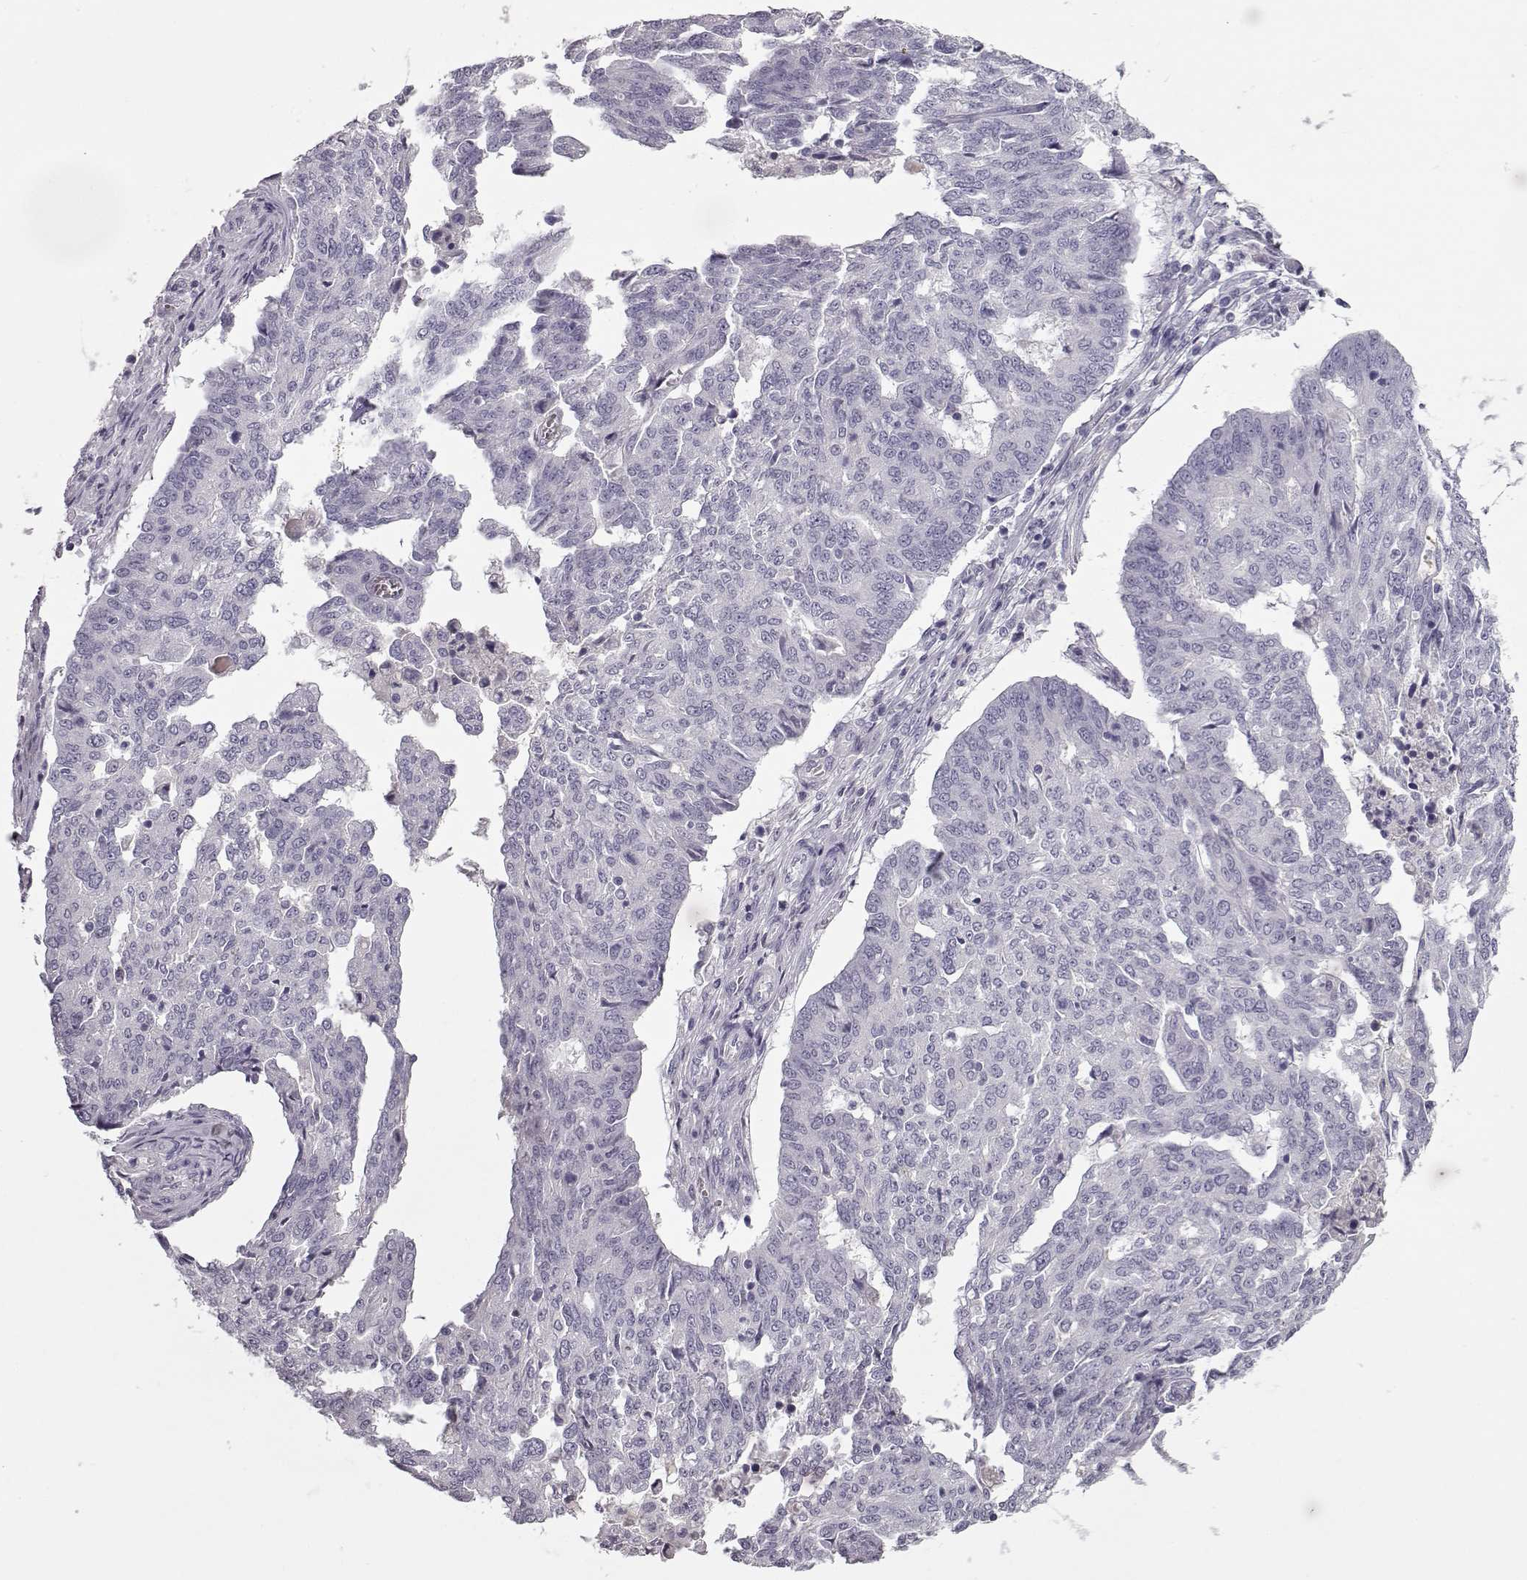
{"staining": {"intensity": "negative", "quantity": "none", "location": "none"}, "tissue": "ovarian cancer", "cell_type": "Tumor cells", "image_type": "cancer", "snomed": [{"axis": "morphology", "description": "Cystadenocarcinoma, serous, NOS"}, {"axis": "topography", "description": "Ovary"}], "caption": "Serous cystadenocarcinoma (ovarian) stained for a protein using immunohistochemistry exhibits no expression tumor cells.", "gene": "CCL19", "patient": {"sex": "female", "age": 67}}